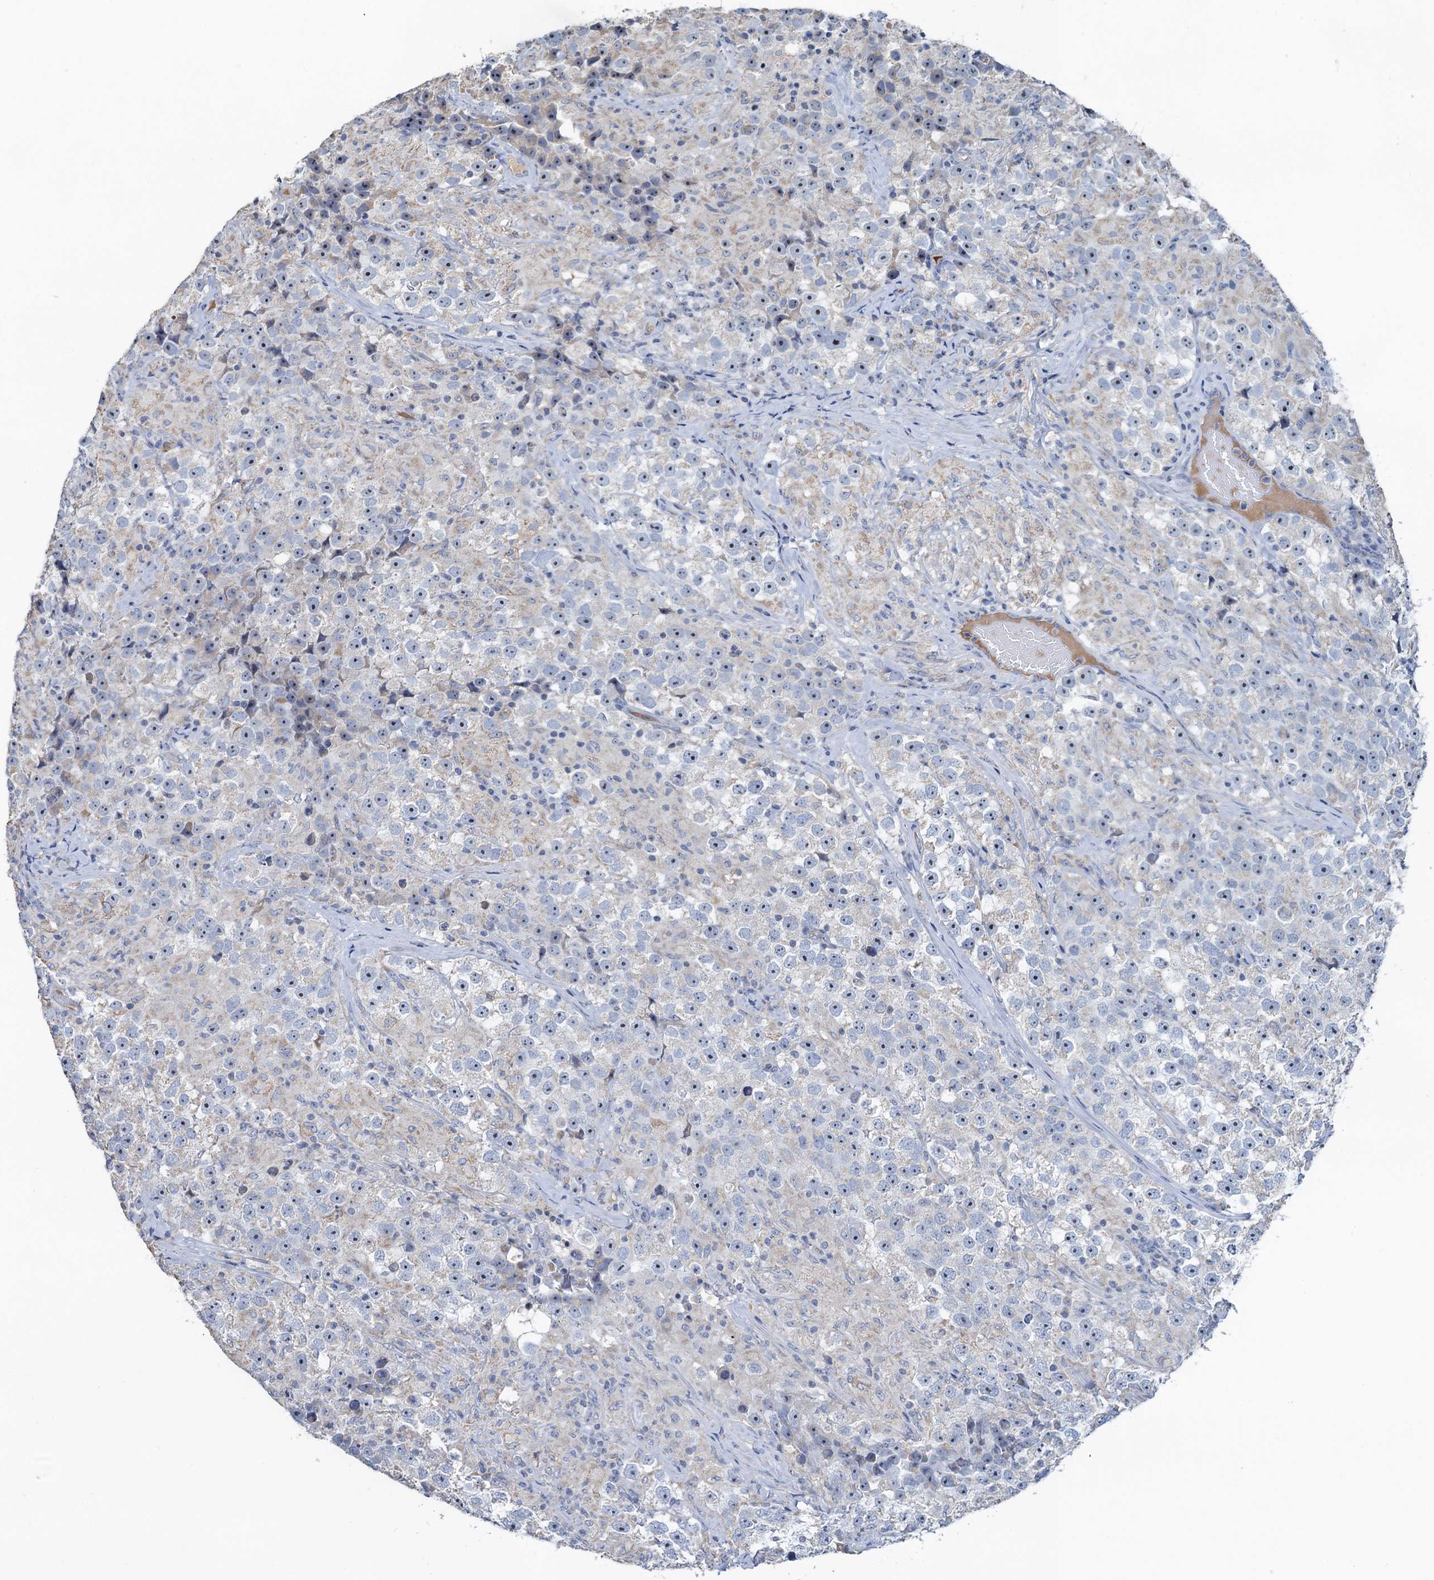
{"staining": {"intensity": "negative", "quantity": "none", "location": "none"}, "tissue": "testis cancer", "cell_type": "Tumor cells", "image_type": "cancer", "snomed": [{"axis": "morphology", "description": "Seminoma, NOS"}, {"axis": "topography", "description": "Testis"}], "caption": "Immunohistochemical staining of testis seminoma exhibits no significant positivity in tumor cells. Brightfield microscopy of IHC stained with DAB (3,3'-diaminobenzidine) (brown) and hematoxylin (blue), captured at high magnification.", "gene": "PLLP", "patient": {"sex": "male", "age": 46}}